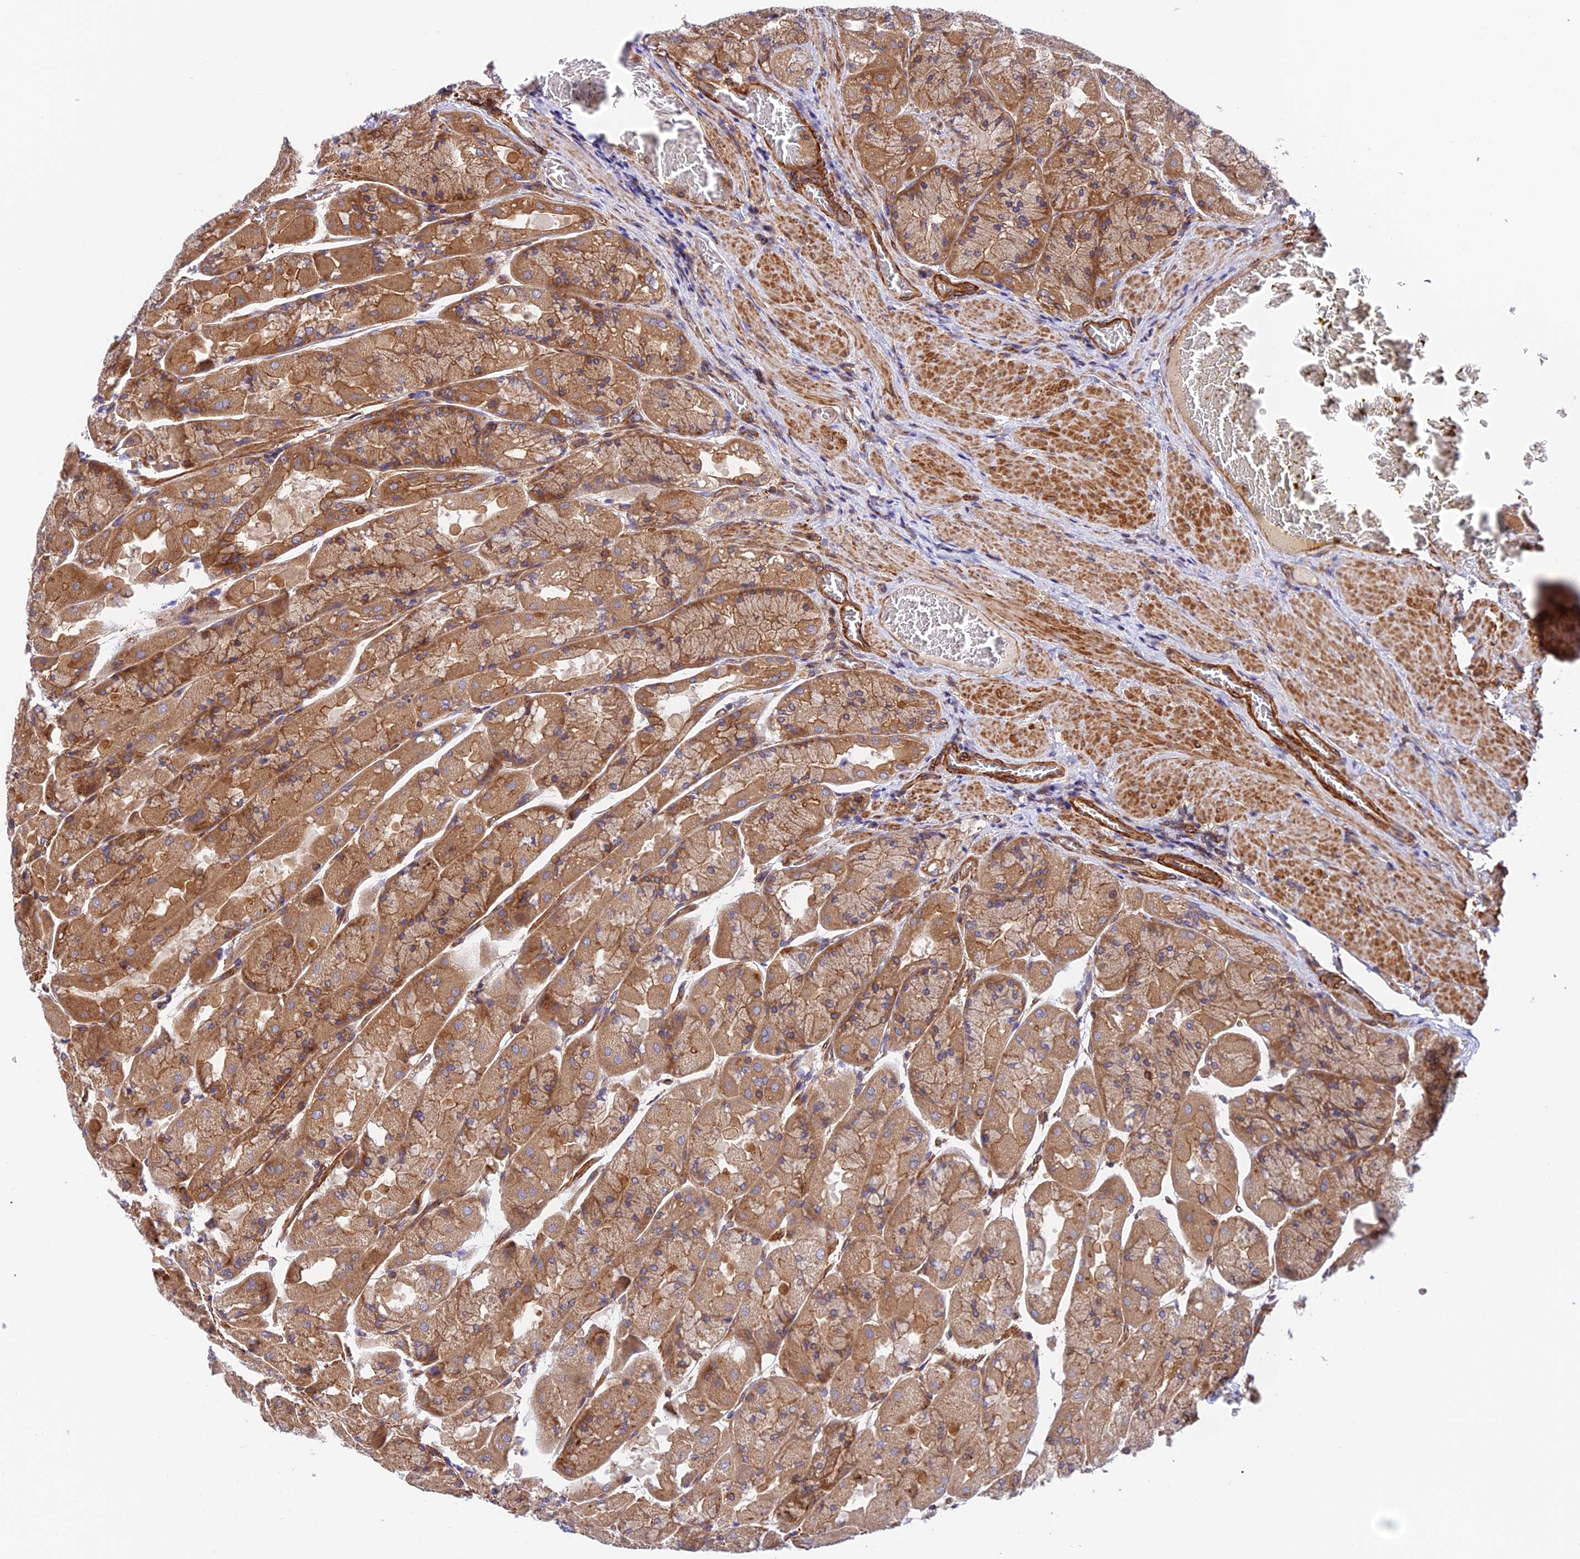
{"staining": {"intensity": "strong", "quantity": ">75%", "location": "cytoplasmic/membranous"}, "tissue": "stomach", "cell_type": "Glandular cells", "image_type": "normal", "snomed": [{"axis": "morphology", "description": "Normal tissue, NOS"}, {"axis": "topography", "description": "Stomach"}], "caption": "Stomach stained with DAB (3,3'-diaminobenzidine) immunohistochemistry (IHC) exhibits high levels of strong cytoplasmic/membranous expression in approximately >75% of glandular cells.", "gene": "EVI5L", "patient": {"sex": "female", "age": 61}}